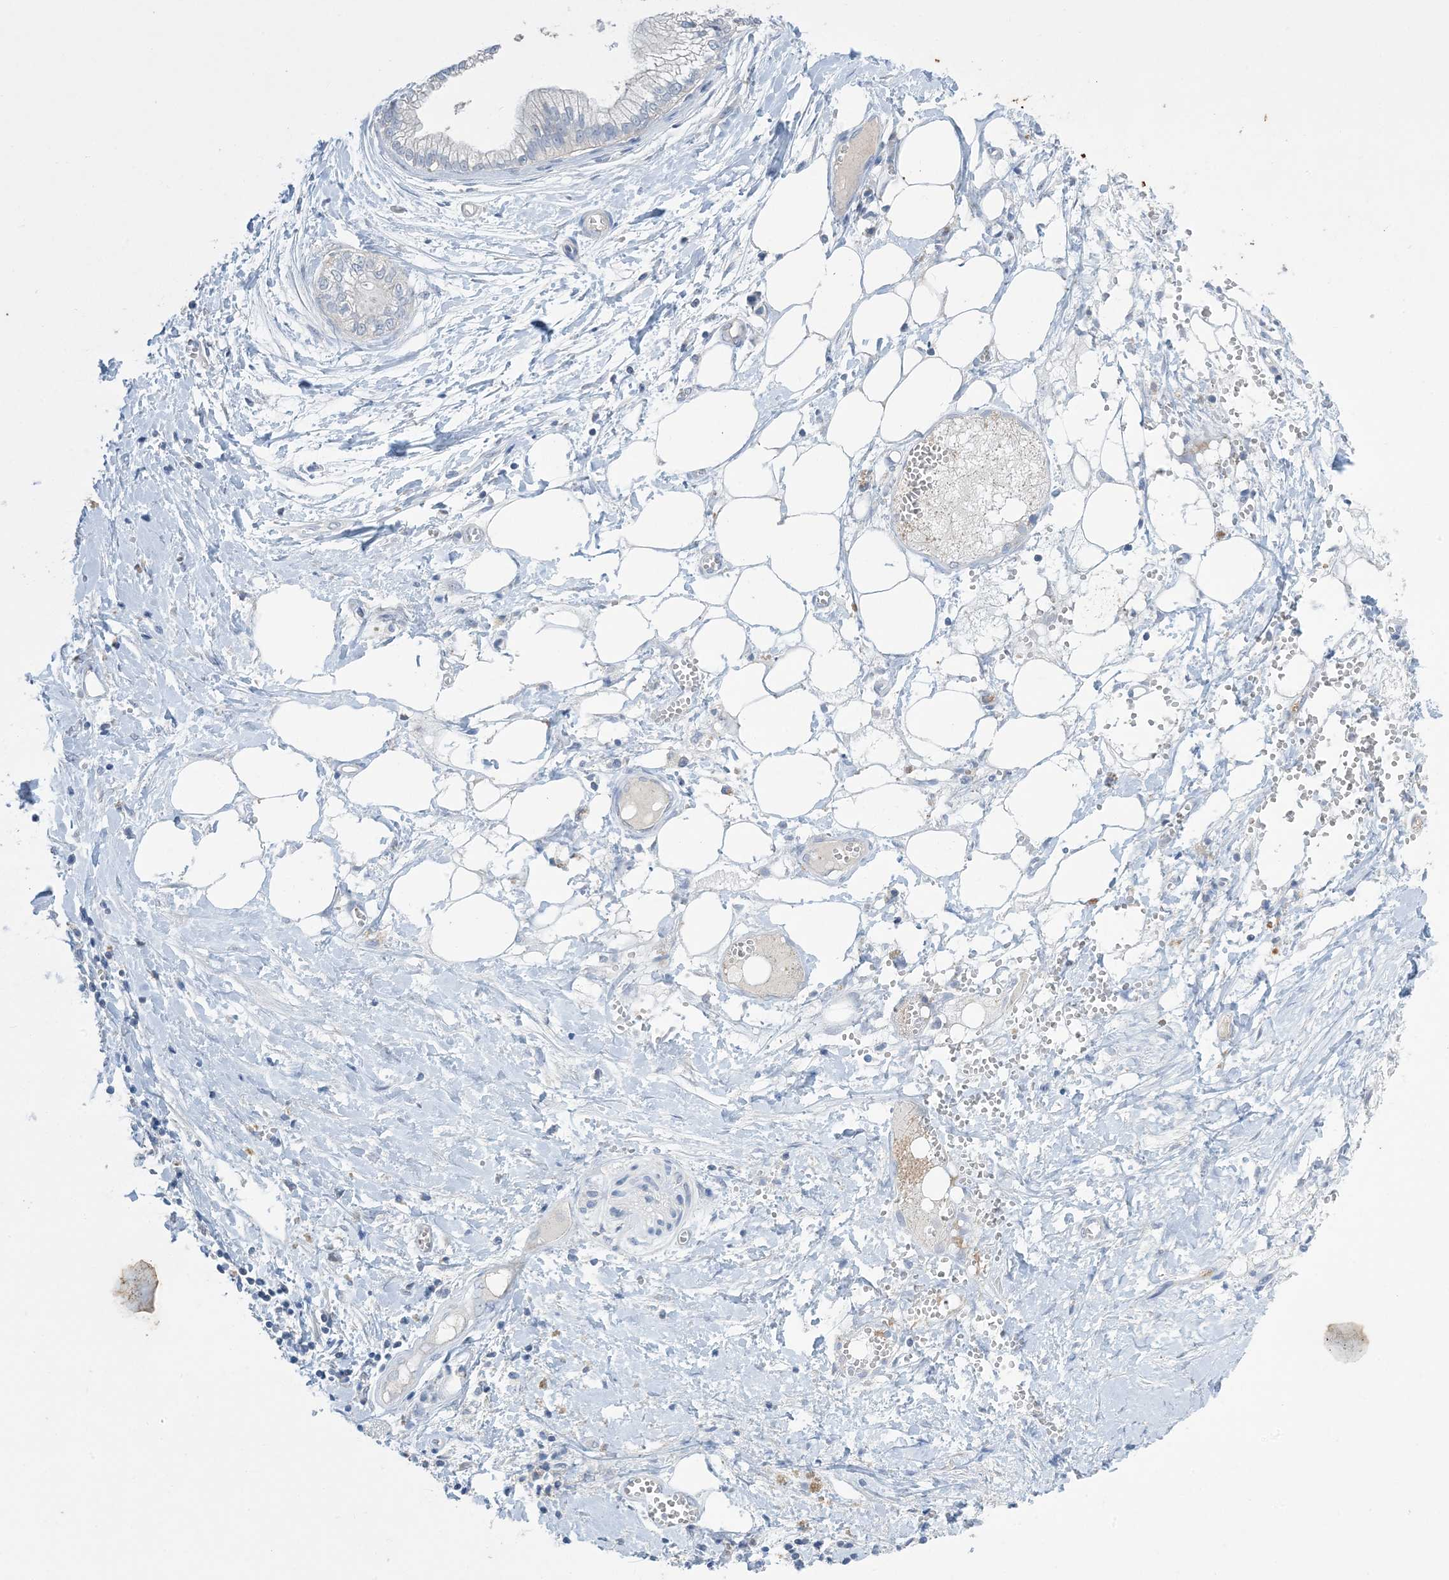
{"staining": {"intensity": "negative", "quantity": "none", "location": "none"}, "tissue": "pancreatic cancer", "cell_type": "Tumor cells", "image_type": "cancer", "snomed": [{"axis": "morphology", "description": "Adenocarcinoma, NOS"}, {"axis": "topography", "description": "Pancreas"}], "caption": "DAB immunohistochemical staining of pancreatic cancer reveals no significant positivity in tumor cells.", "gene": "KPRP", "patient": {"sex": "male", "age": 68}}